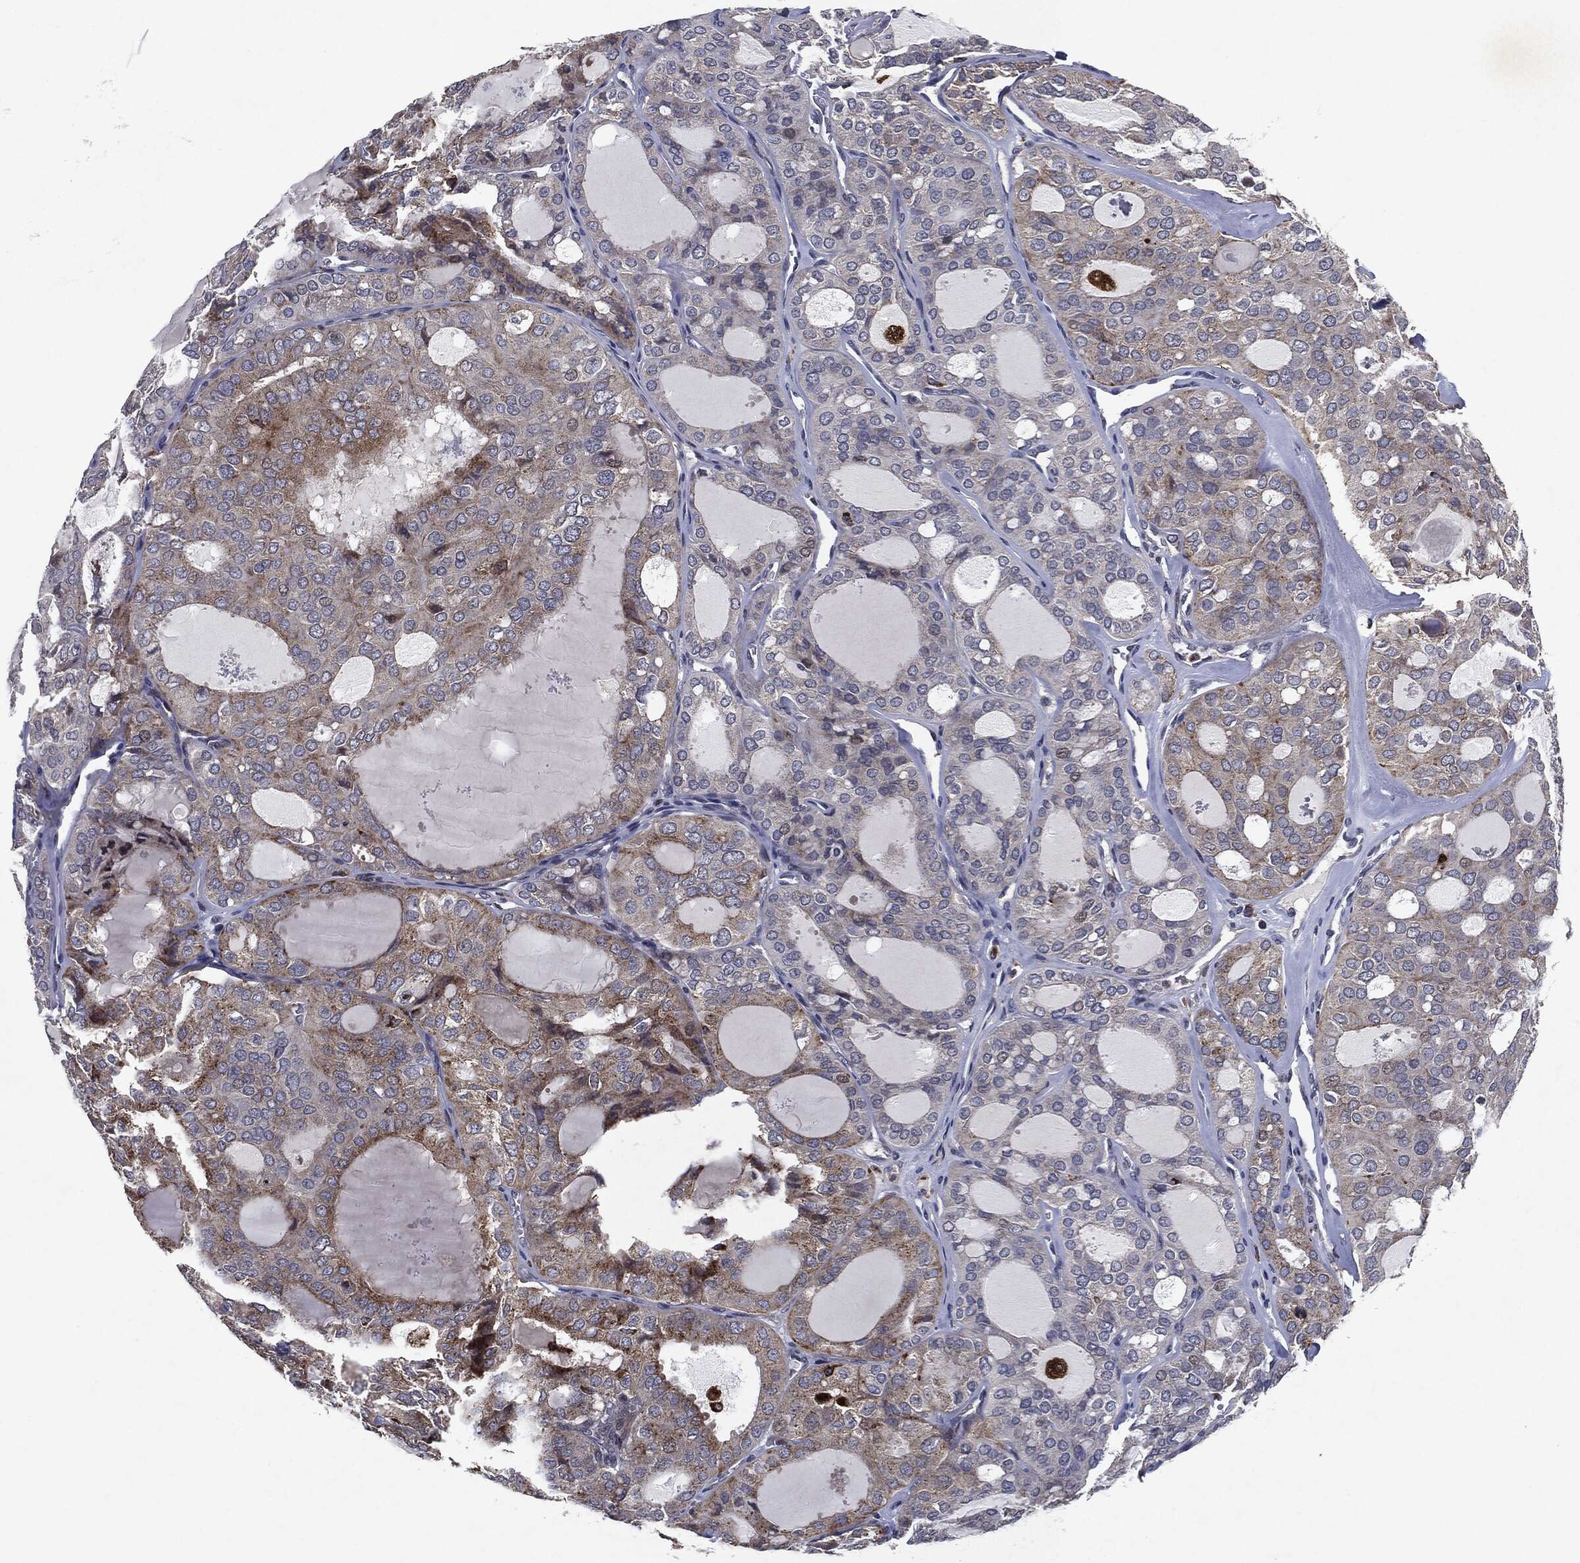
{"staining": {"intensity": "moderate", "quantity": "25%-75%", "location": "cytoplasmic/membranous"}, "tissue": "thyroid cancer", "cell_type": "Tumor cells", "image_type": "cancer", "snomed": [{"axis": "morphology", "description": "Follicular adenoma carcinoma, NOS"}, {"axis": "topography", "description": "Thyroid gland"}], "caption": "The micrograph demonstrates a brown stain indicating the presence of a protein in the cytoplasmic/membranous of tumor cells in thyroid cancer (follicular adenoma carcinoma). (DAB (3,3'-diaminobenzidine) = brown stain, brightfield microscopy at high magnification).", "gene": "SLC31A2", "patient": {"sex": "male", "age": 75}}